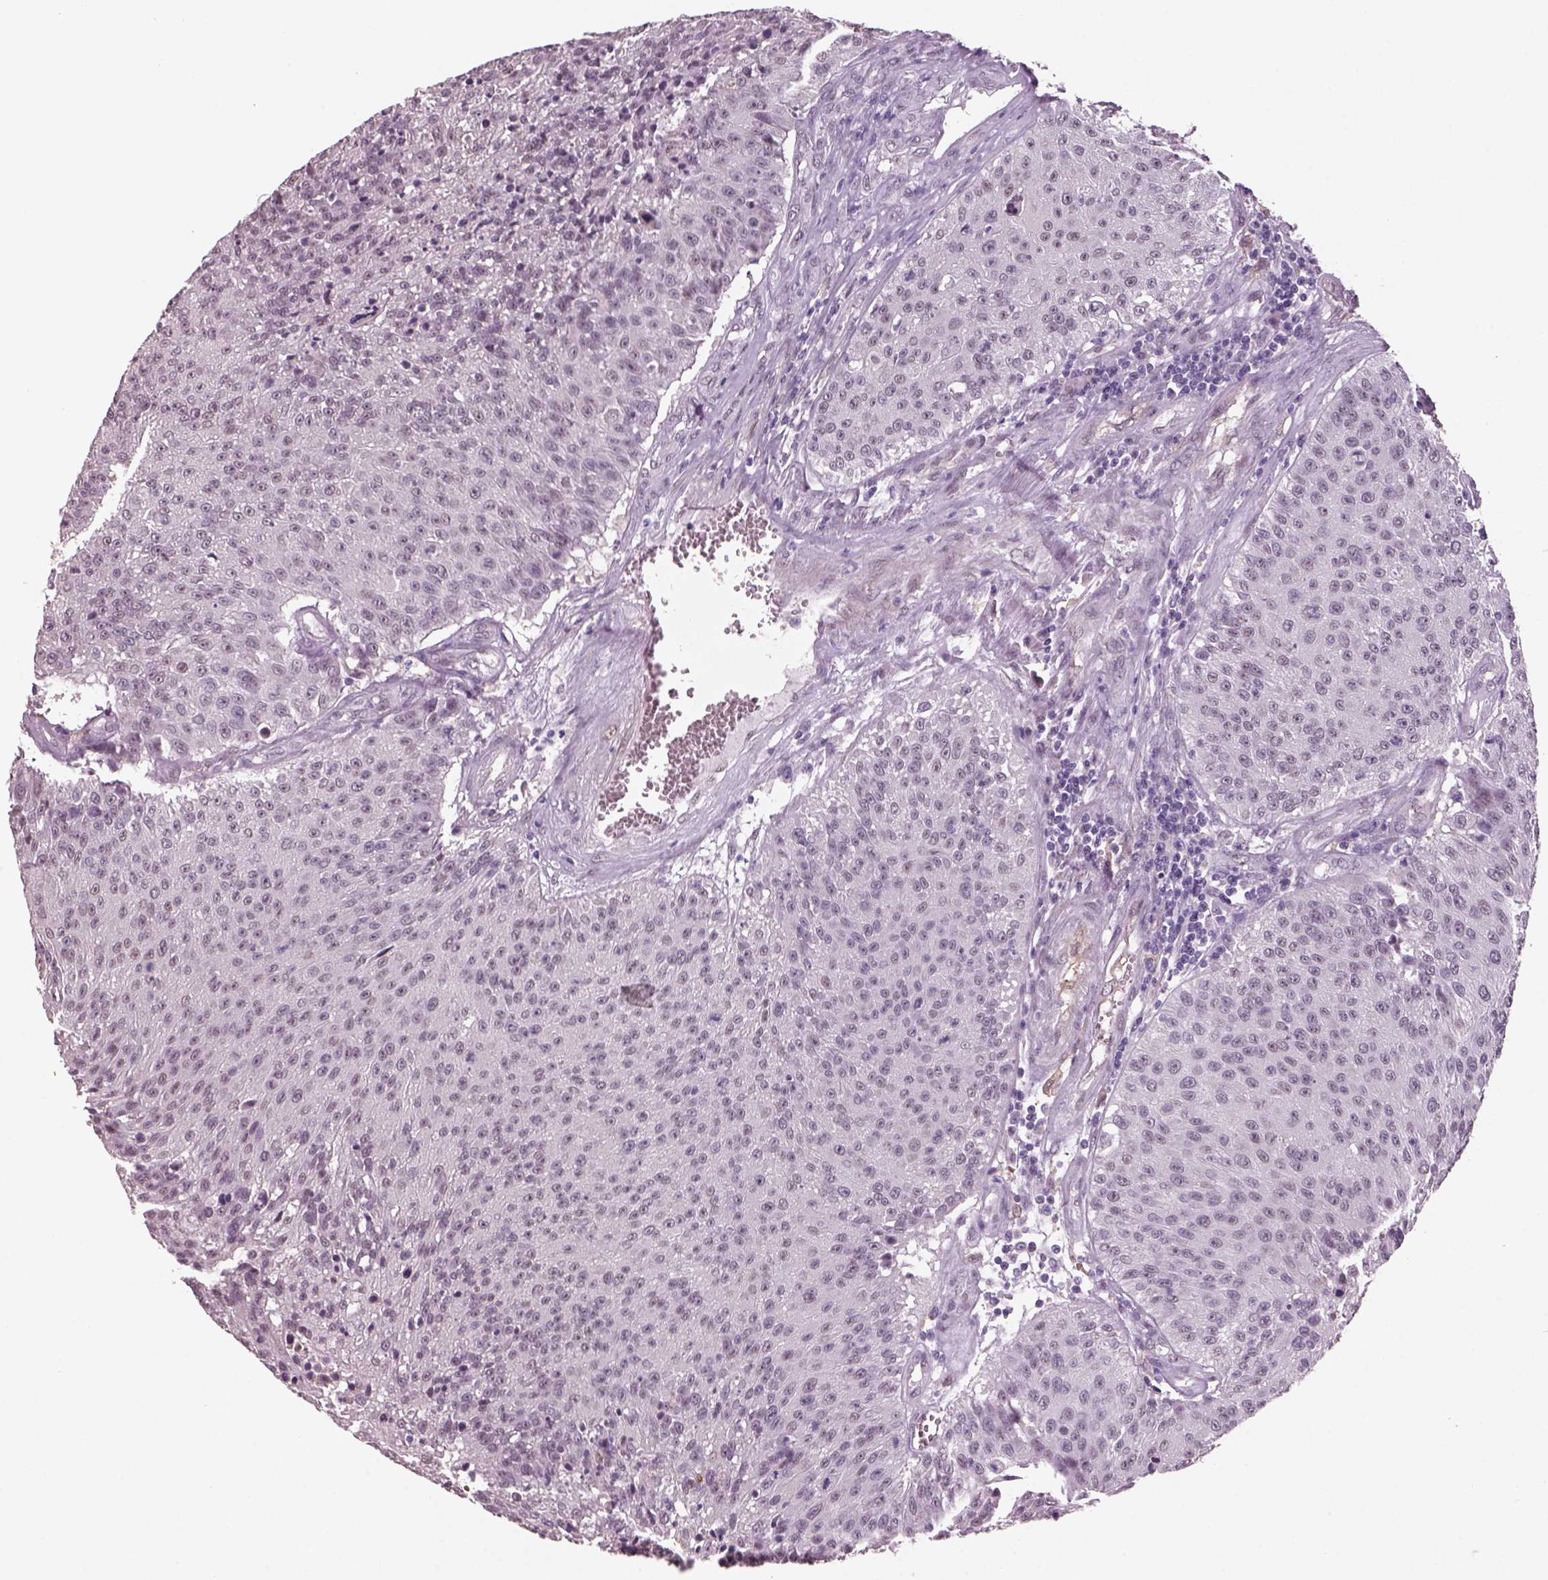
{"staining": {"intensity": "negative", "quantity": "none", "location": "none"}, "tissue": "urothelial cancer", "cell_type": "Tumor cells", "image_type": "cancer", "snomed": [{"axis": "morphology", "description": "Urothelial carcinoma, NOS"}, {"axis": "topography", "description": "Urinary bladder"}], "caption": "IHC photomicrograph of urothelial cancer stained for a protein (brown), which reveals no expression in tumor cells. Brightfield microscopy of IHC stained with DAB (brown) and hematoxylin (blue), captured at high magnification.", "gene": "NAT8", "patient": {"sex": "male", "age": 55}}